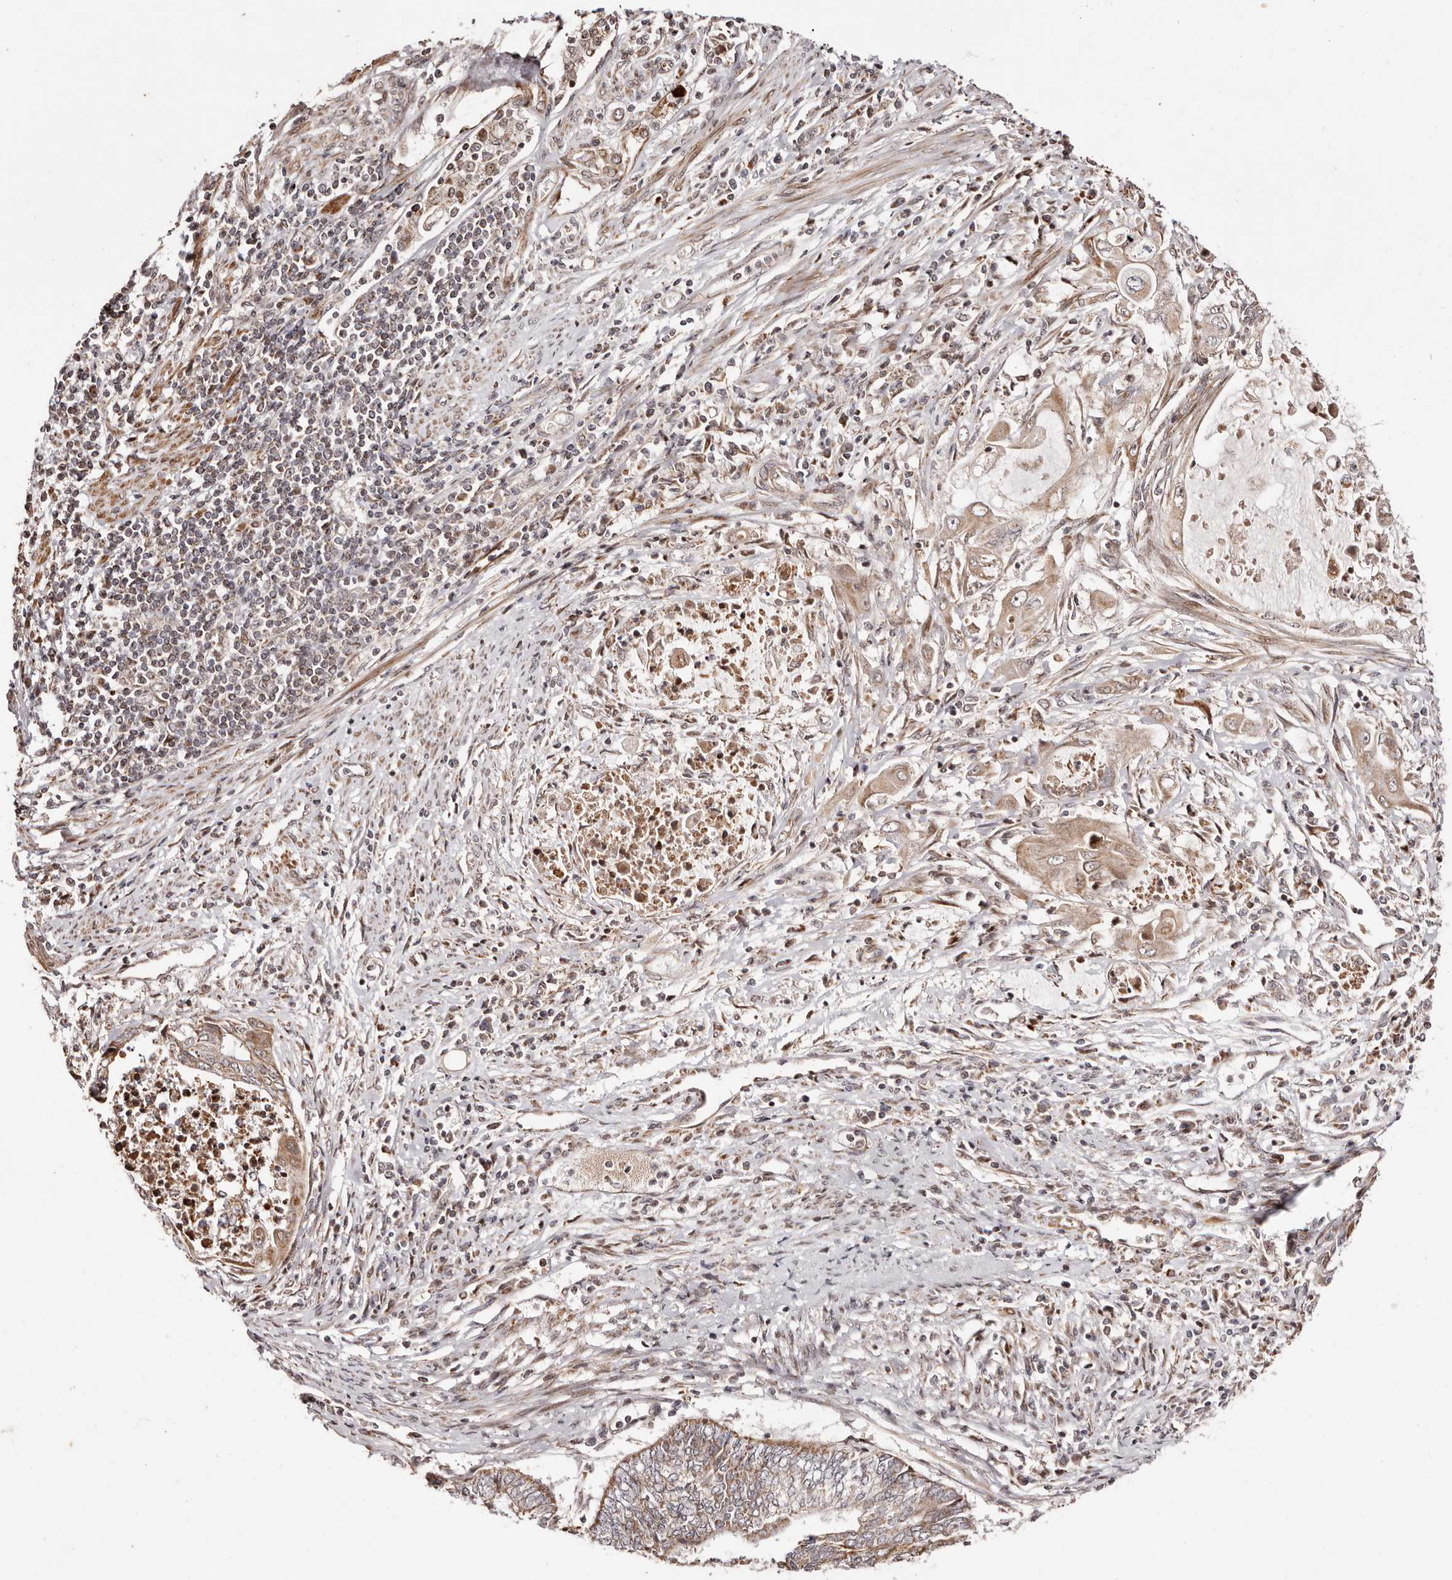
{"staining": {"intensity": "moderate", "quantity": "25%-75%", "location": "cytoplasmic/membranous"}, "tissue": "endometrial cancer", "cell_type": "Tumor cells", "image_type": "cancer", "snomed": [{"axis": "morphology", "description": "Adenocarcinoma, NOS"}, {"axis": "topography", "description": "Uterus"}, {"axis": "topography", "description": "Endometrium"}], "caption": "An image of human endometrial cancer stained for a protein shows moderate cytoplasmic/membranous brown staining in tumor cells.", "gene": "HIVEP3", "patient": {"sex": "female", "age": 70}}